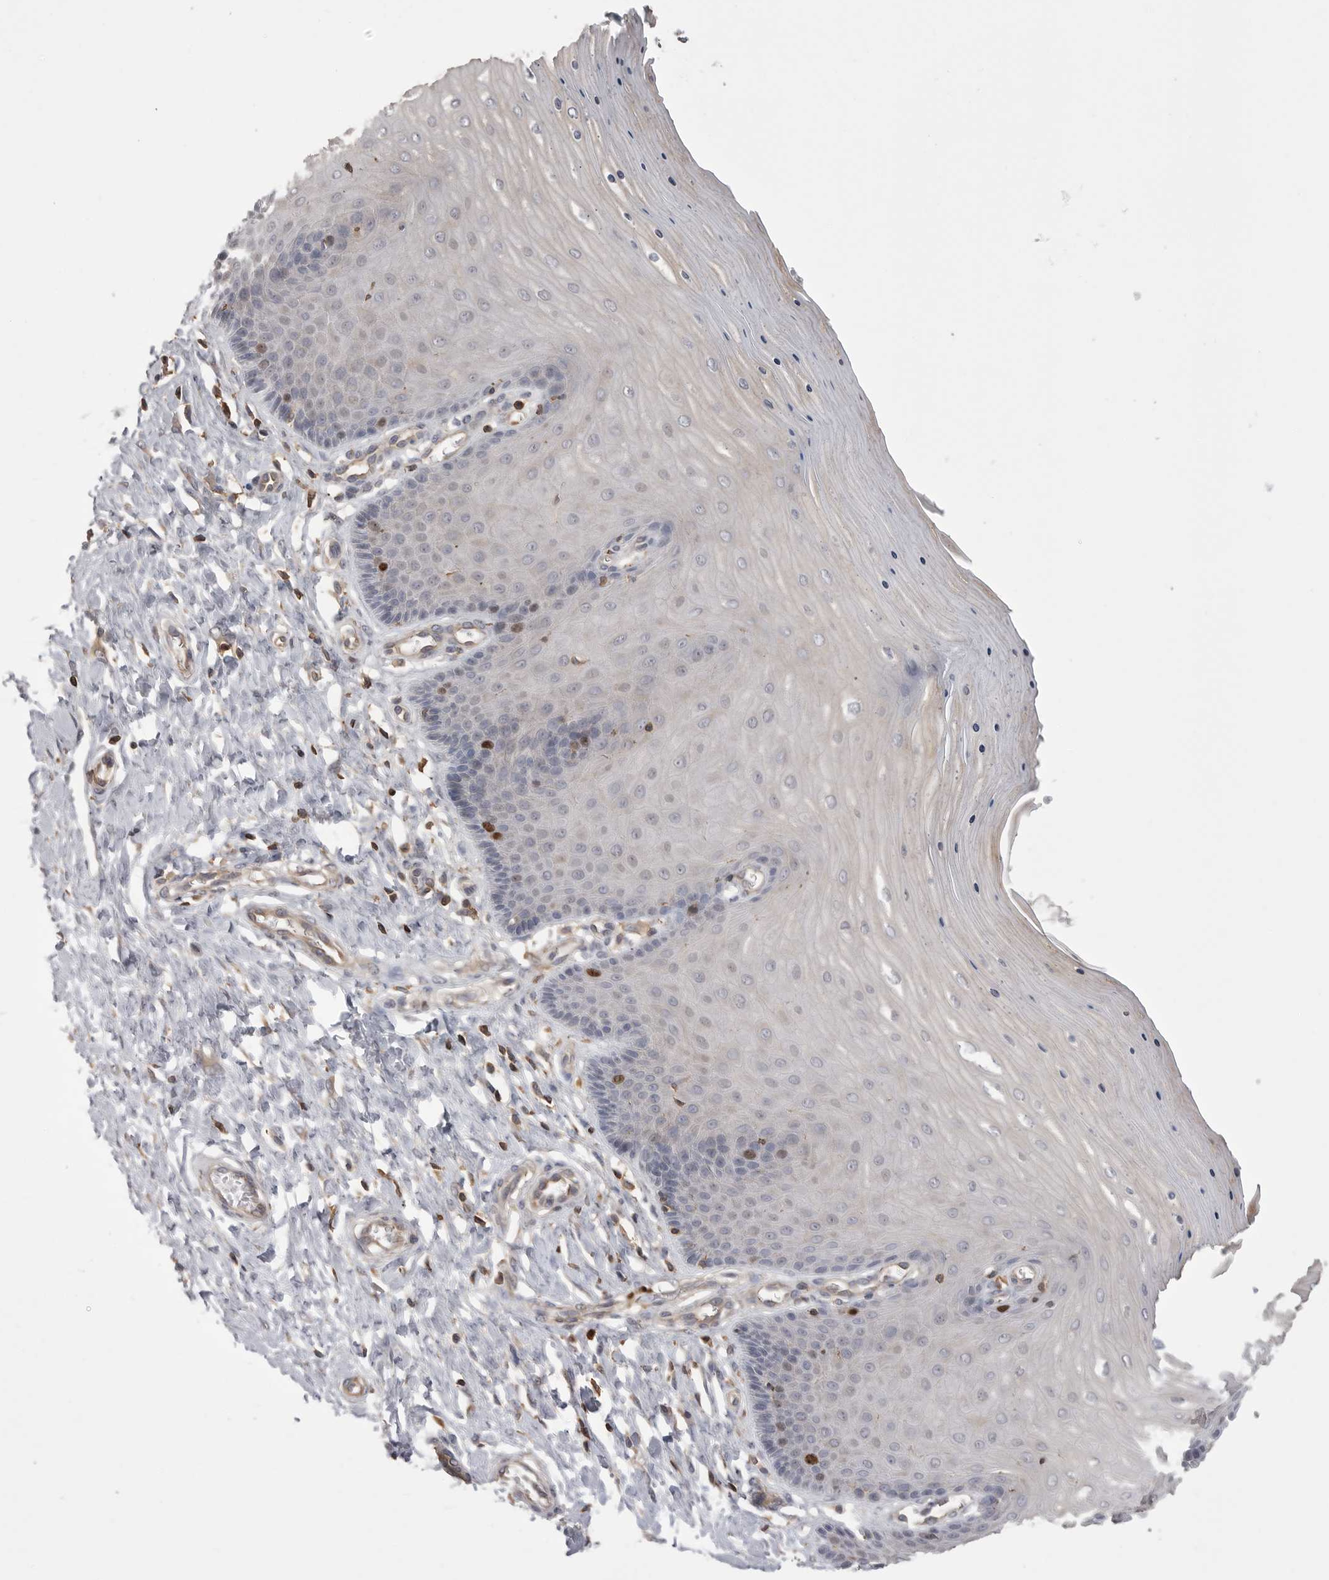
{"staining": {"intensity": "negative", "quantity": "none", "location": "none"}, "tissue": "cervix", "cell_type": "Glandular cells", "image_type": "normal", "snomed": [{"axis": "morphology", "description": "Normal tissue, NOS"}, {"axis": "topography", "description": "Cervix"}], "caption": "Immunohistochemical staining of normal human cervix exhibits no significant staining in glandular cells. Brightfield microscopy of IHC stained with DAB (3,3'-diaminobenzidine) (brown) and hematoxylin (blue), captured at high magnification.", "gene": "TOP2A", "patient": {"sex": "female", "age": 55}}